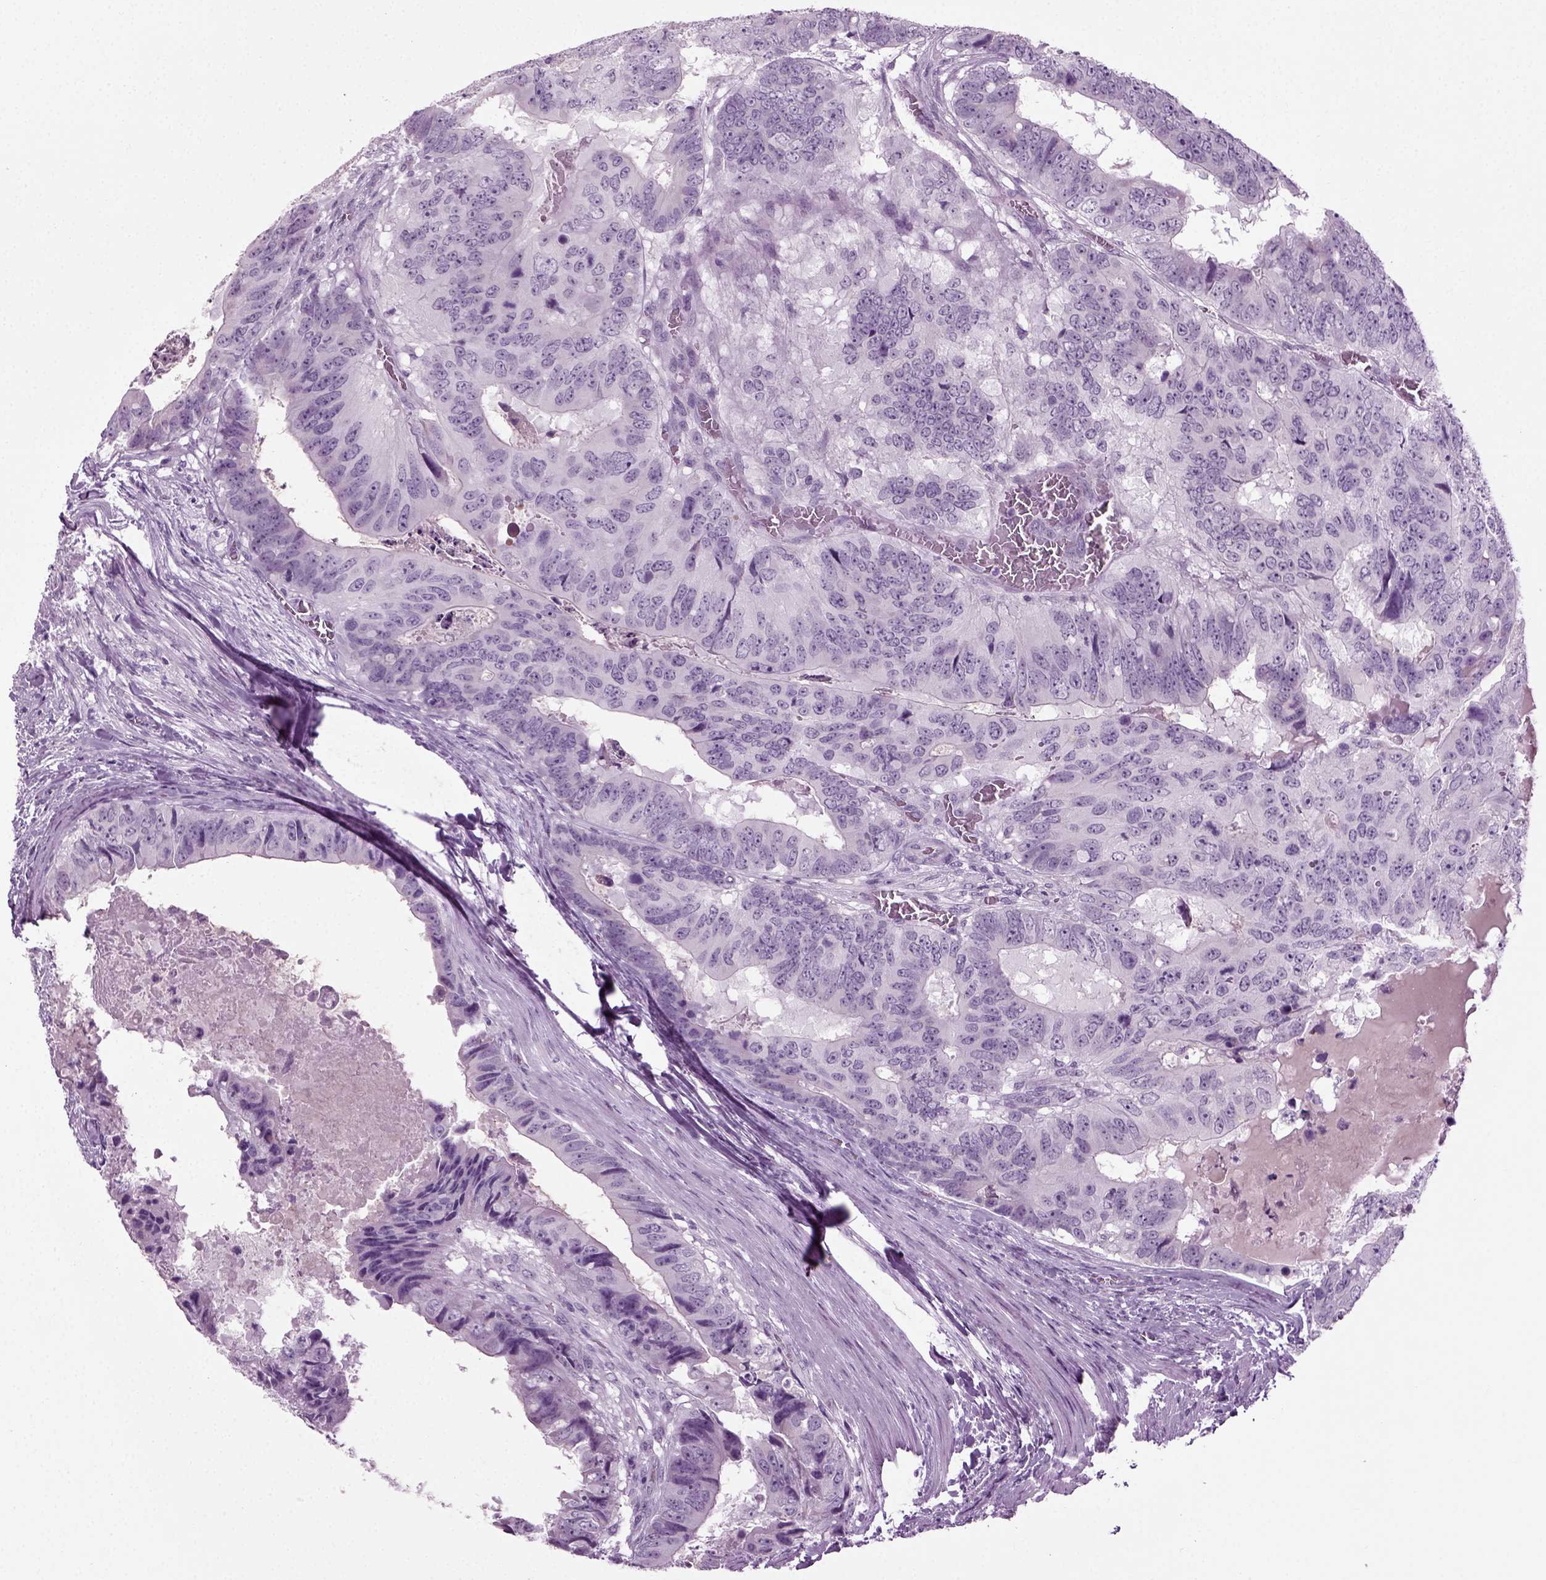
{"staining": {"intensity": "negative", "quantity": "none", "location": "none"}, "tissue": "colorectal cancer", "cell_type": "Tumor cells", "image_type": "cancer", "snomed": [{"axis": "morphology", "description": "Adenocarcinoma, NOS"}, {"axis": "topography", "description": "Colon"}], "caption": "Tumor cells show no significant positivity in colorectal cancer (adenocarcinoma).", "gene": "PRLH", "patient": {"sex": "male", "age": 79}}